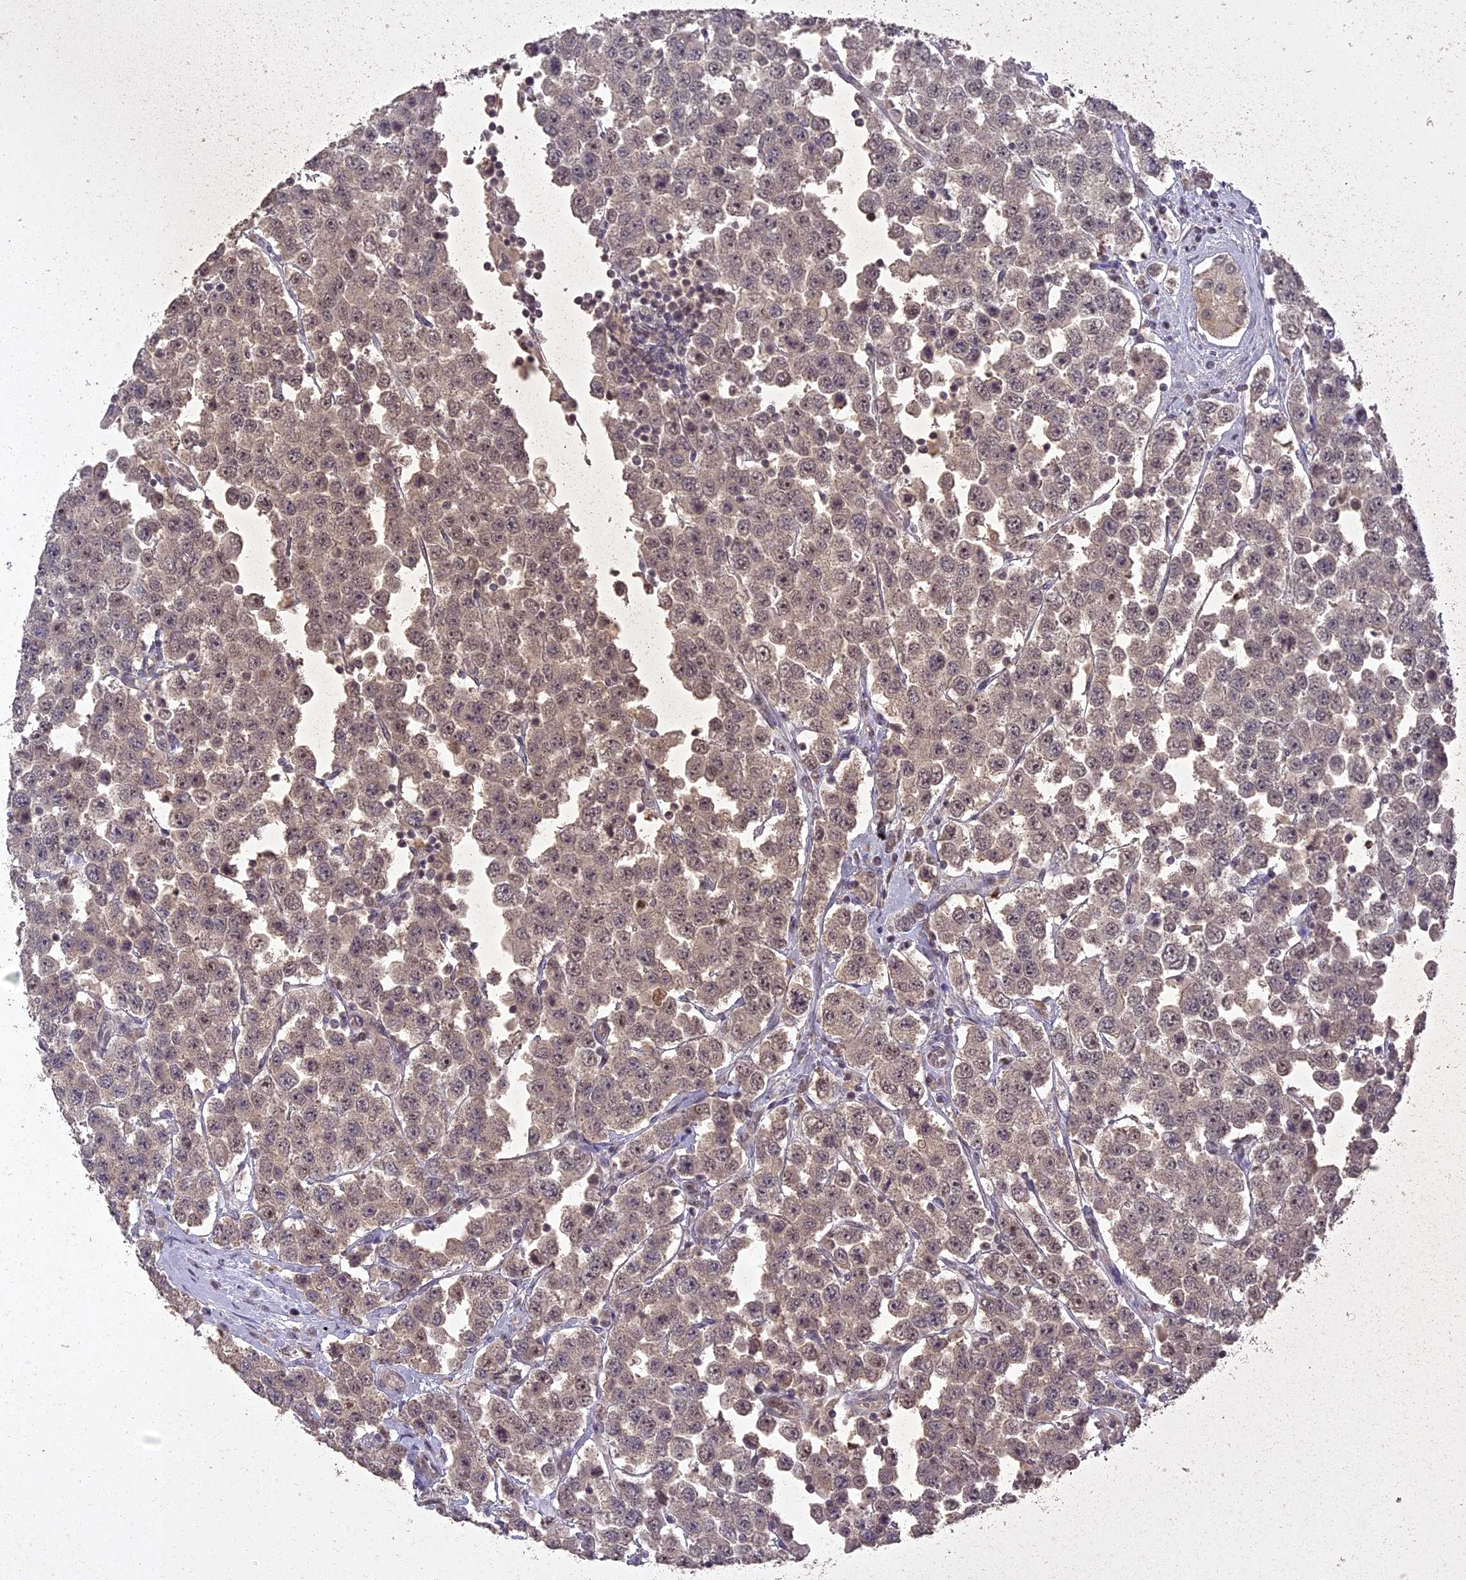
{"staining": {"intensity": "moderate", "quantity": "25%-75%", "location": "nuclear"}, "tissue": "testis cancer", "cell_type": "Tumor cells", "image_type": "cancer", "snomed": [{"axis": "morphology", "description": "Seminoma, NOS"}, {"axis": "topography", "description": "Testis"}], "caption": "About 25%-75% of tumor cells in human testis cancer (seminoma) show moderate nuclear protein expression as visualized by brown immunohistochemical staining.", "gene": "LIN37", "patient": {"sex": "male", "age": 28}}